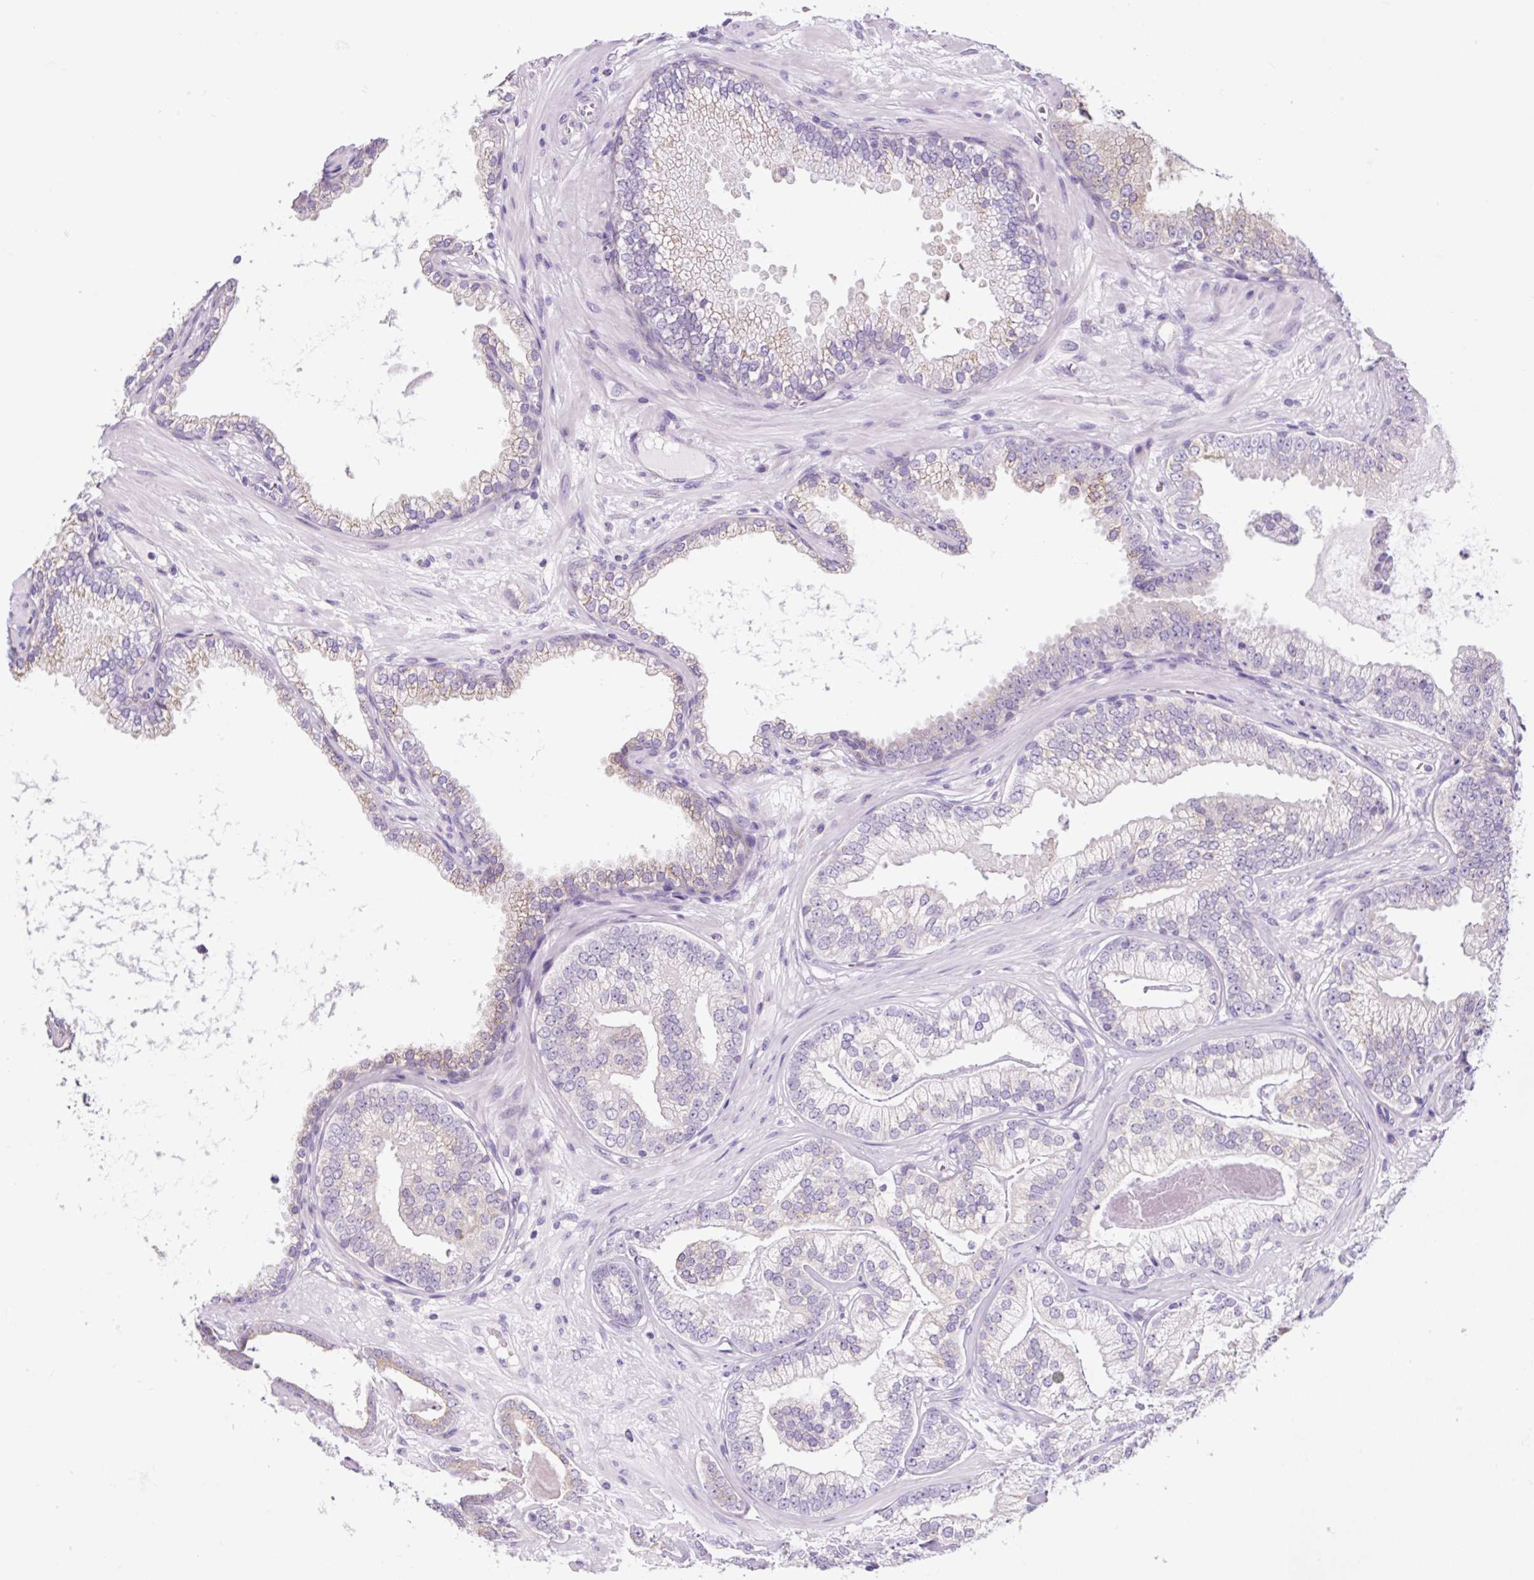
{"staining": {"intensity": "moderate", "quantity": "25%-75%", "location": "cytoplasmic/membranous"}, "tissue": "prostate cancer", "cell_type": "Tumor cells", "image_type": "cancer", "snomed": [{"axis": "morphology", "description": "Adenocarcinoma, Low grade"}, {"axis": "topography", "description": "Prostate"}], "caption": "Human prostate cancer stained for a protein (brown) displays moderate cytoplasmic/membranous positive staining in about 25%-75% of tumor cells.", "gene": "GORASP1", "patient": {"sex": "male", "age": 61}}